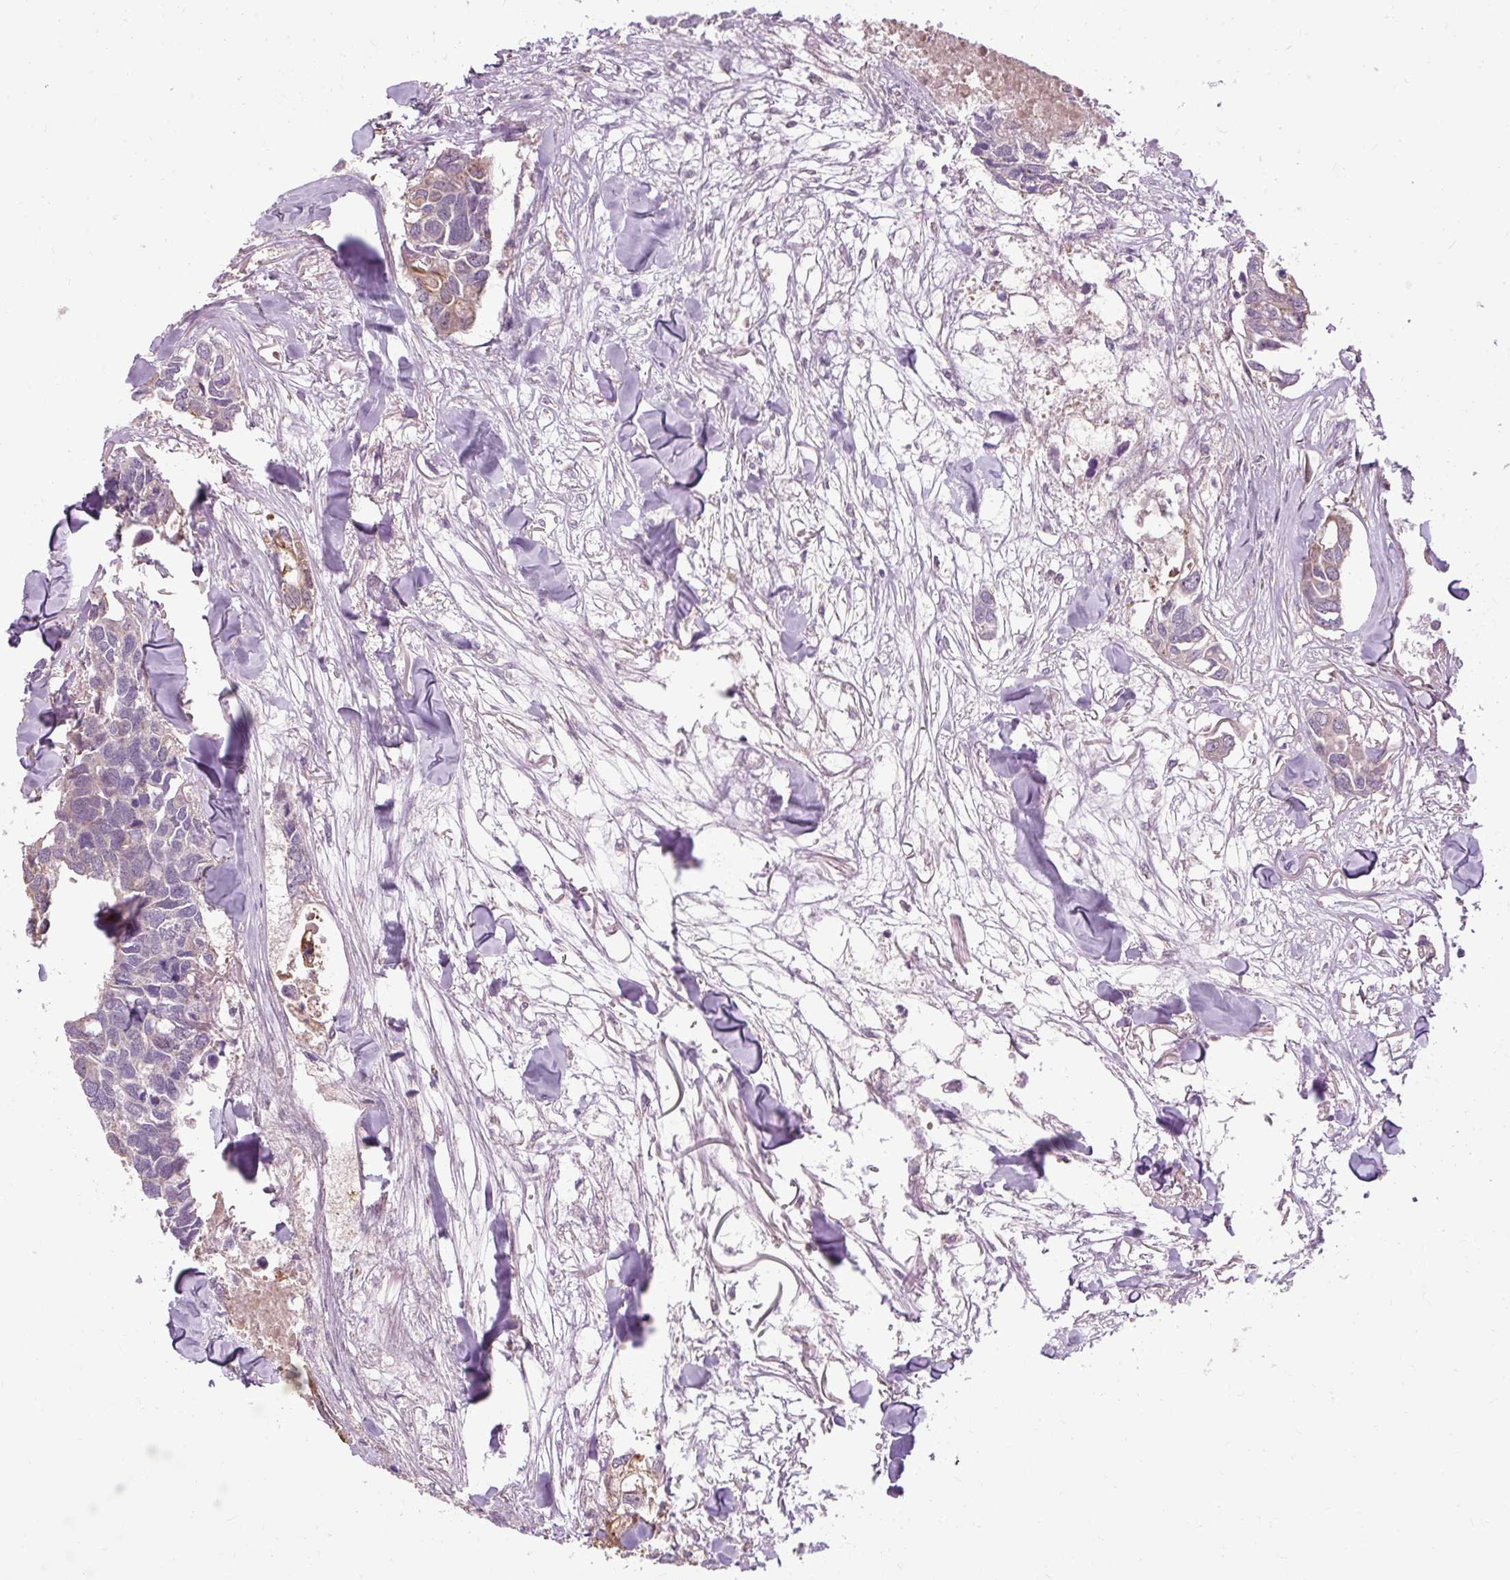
{"staining": {"intensity": "weak", "quantity": "<25%", "location": "cytoplasmic/membranous"}, "tissue": "breast cancer", "cell_type": "Tumor cells", "image_type": "cancer", "snomed": [{"axis": "morphology", "description": "Duct carcinoma"}, {"axis": "topography", "description": "Breast"}], "caption": "This image is of breast cancer (intraductal carcinoma) stained with immunohistochemistry (IHC) to label a protein in brown with the nuclei are counter-stained blue. There is no positivity in tumor cells.", "gene": "FLRT1", "patient": {"sex": "female", "age": 83}}